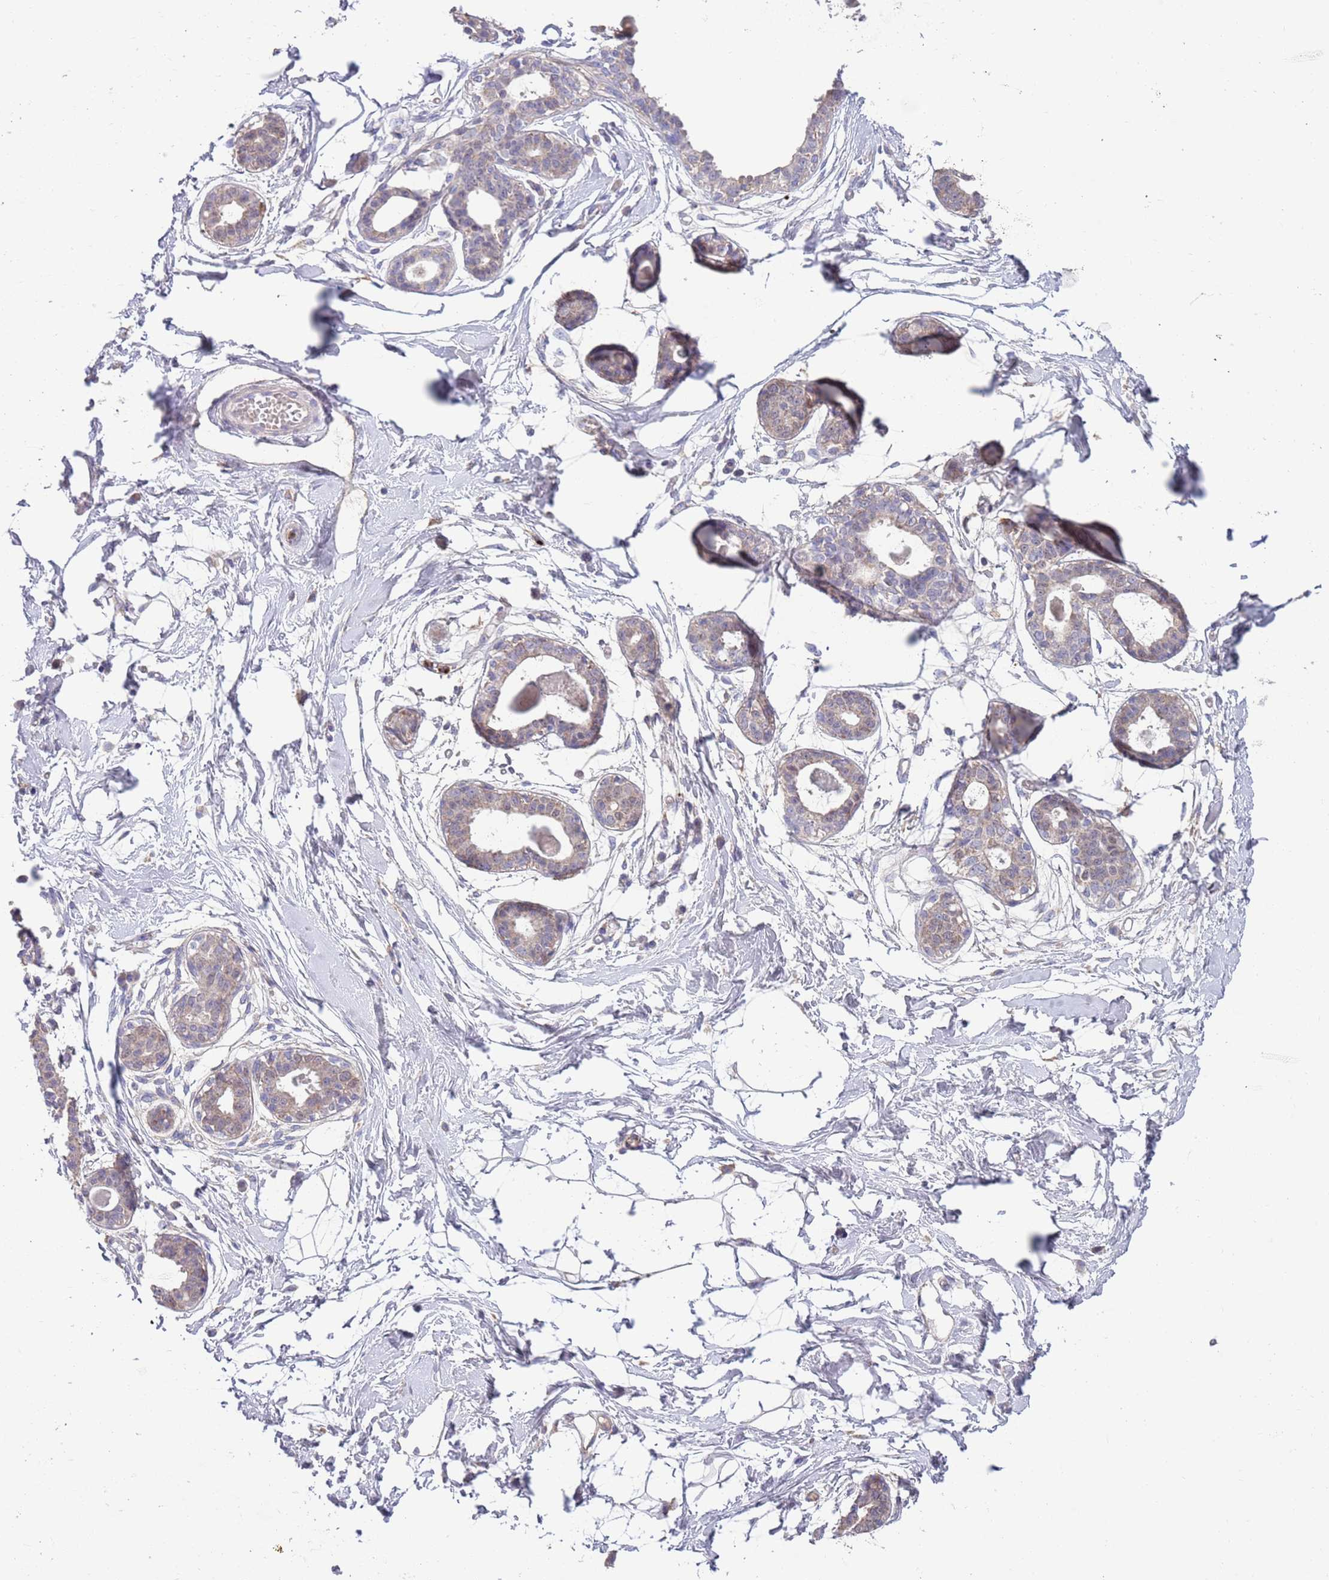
{"staining": {"intensity": "negative", "quantity": "none", "location": "none"}, "tissue": "breast", "cell_type": "Adipocytes", "image_type": "normal", "snomed": [{"axis": "morphology", "description": "Normal tissue, NOS"}, {"axis": "topography", "description": "Breast"}], "caption": "Immunohistochemistry histopathology image of benign breast: breast stained with DAB (3,3'-diaminobenzidine) reveals no significant protein staining in adipocytes.", "gene": "DDT", "patient": {"sex": "female", "age": 45}}